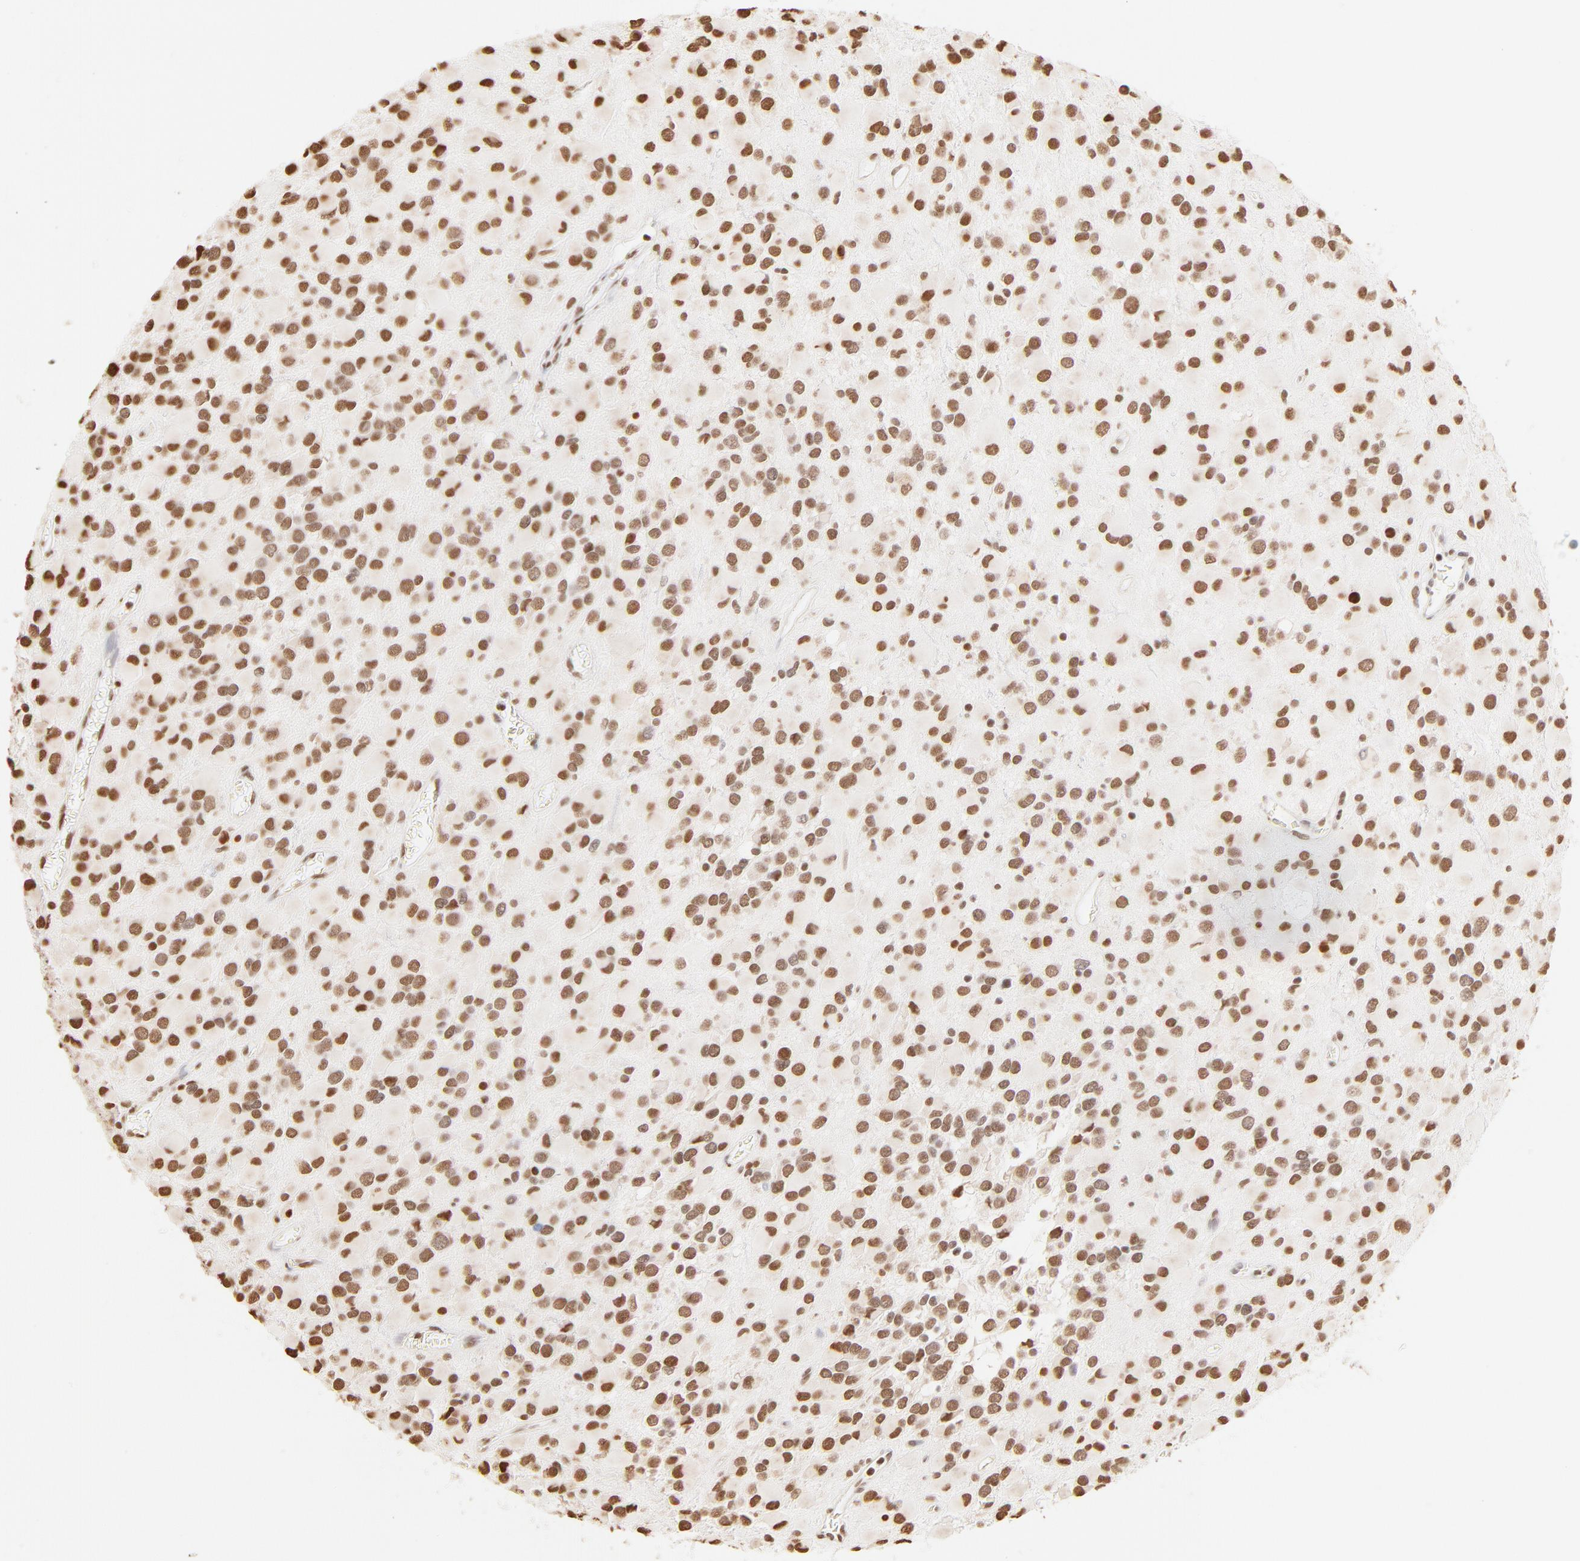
{"staining": {"intensity": "moderate", "quantity": ">75%", "location": "nuclear"}, "tissue": "glioma", "cell_type": "Tumor cells", "image_type": "cancer", "snomed": [{"axis": "morphology", "description": "Glioma, malignant, Low grade"}, {"axis": "topography", "description": "Brain"}], "caption": "IHC of malignant glioma (low-grade) reveals medium levels of moderate nuclear expression in approximately >75% of tumor cells. Immunohistochemistry stains the protein of interest in brown and the nuclei are stained blue.", "gene": "ZNF540", "patient": {"sex": "male", "age": 42}}